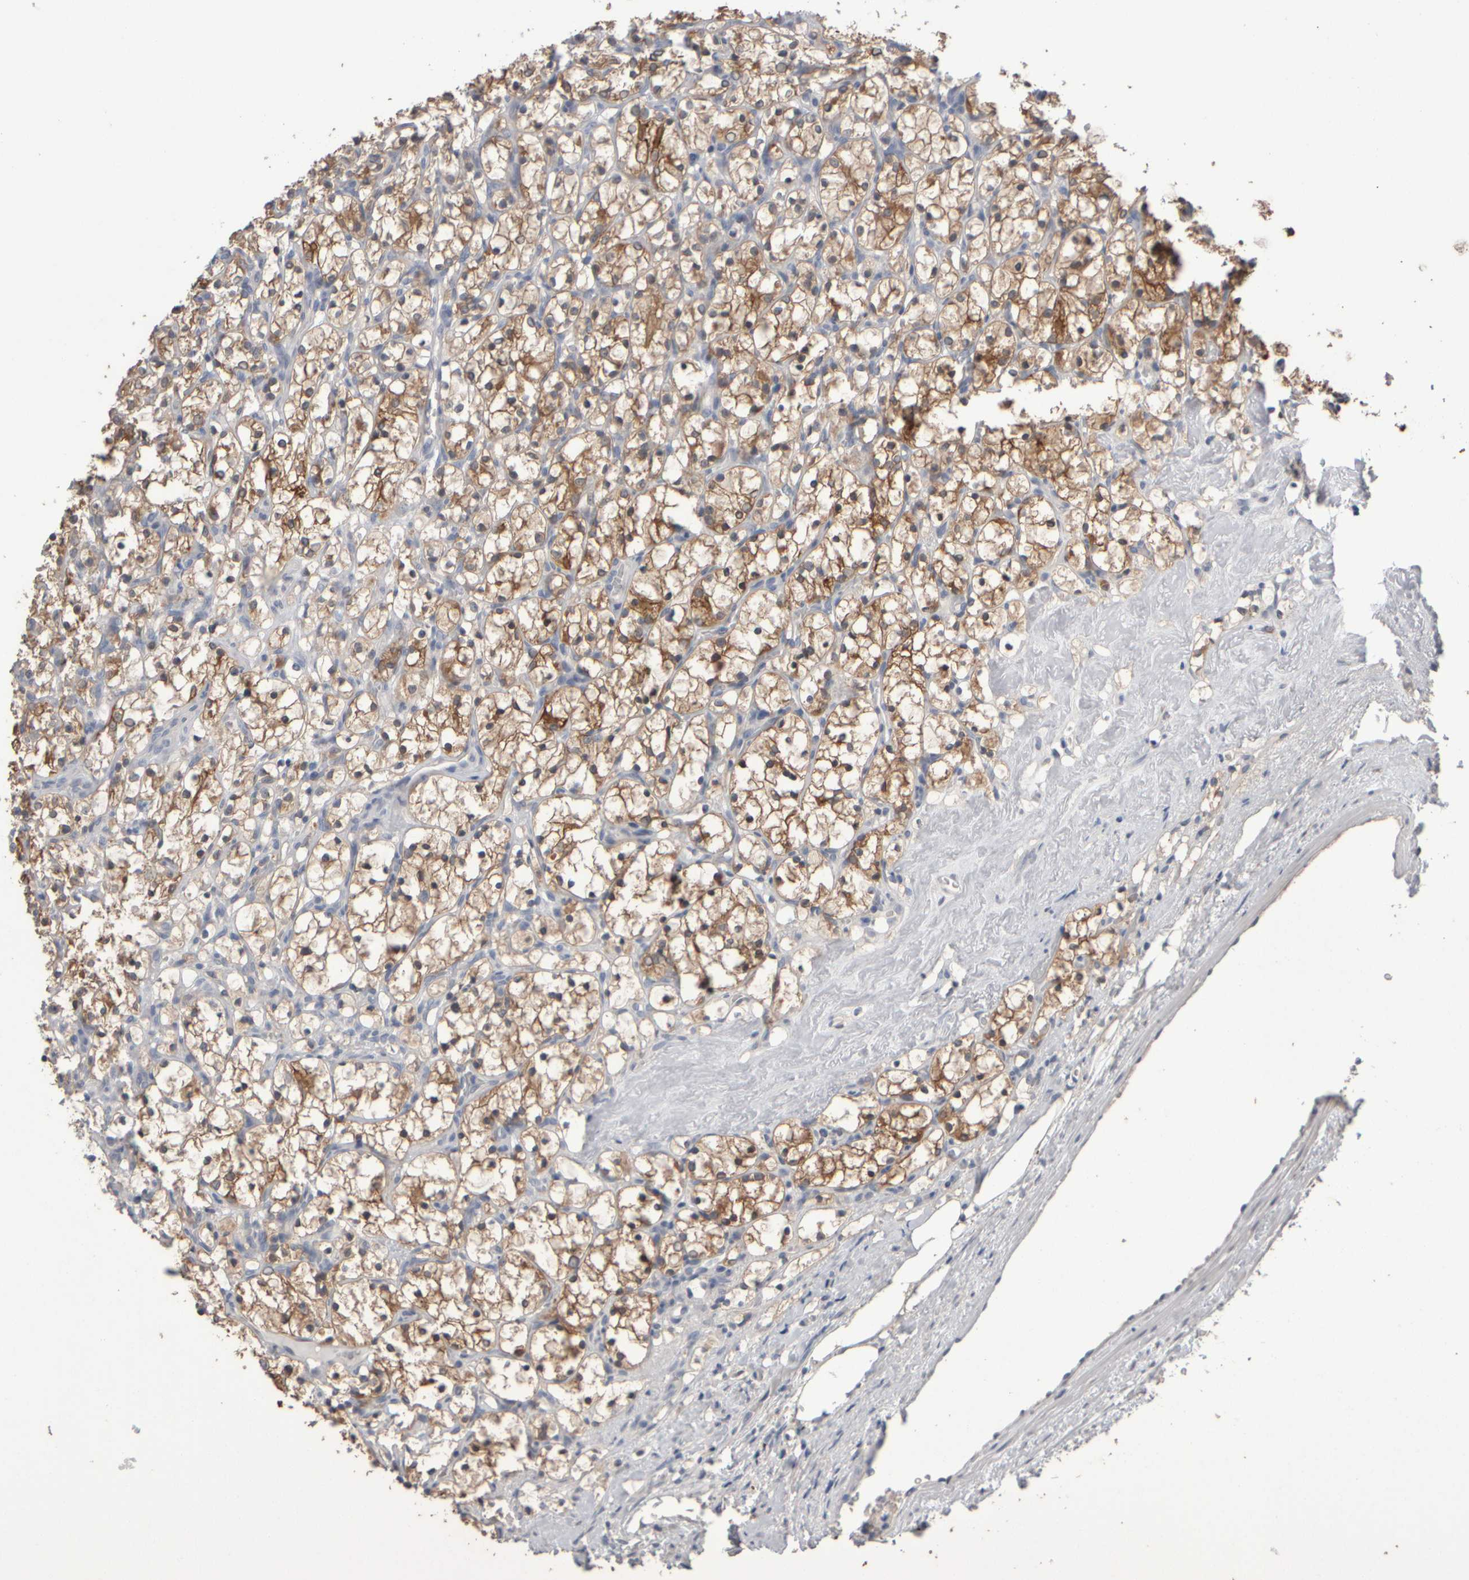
{"staining": {"intensity": "moderate", "quantity": ">75%", "location": "cytoplasmic/membranous"}, "tissue": "renal cancer", "cell_type": "Tumor cells", "image_type": "cancer", "snomed": [{"axis": "morphology", "description": "Adenocarcinoma, NOS"}, {"axis": "topography", "description": "Kidney"}], "caption": "This is a histology image of immunohistochemistry staining of renal cancer (adenocarcinoma), which shows moderate expression in the cytoplasmic/membranous of tumor cells.", "gene": "EPHX2", "patient": {"sex": "female", "age": 69}}